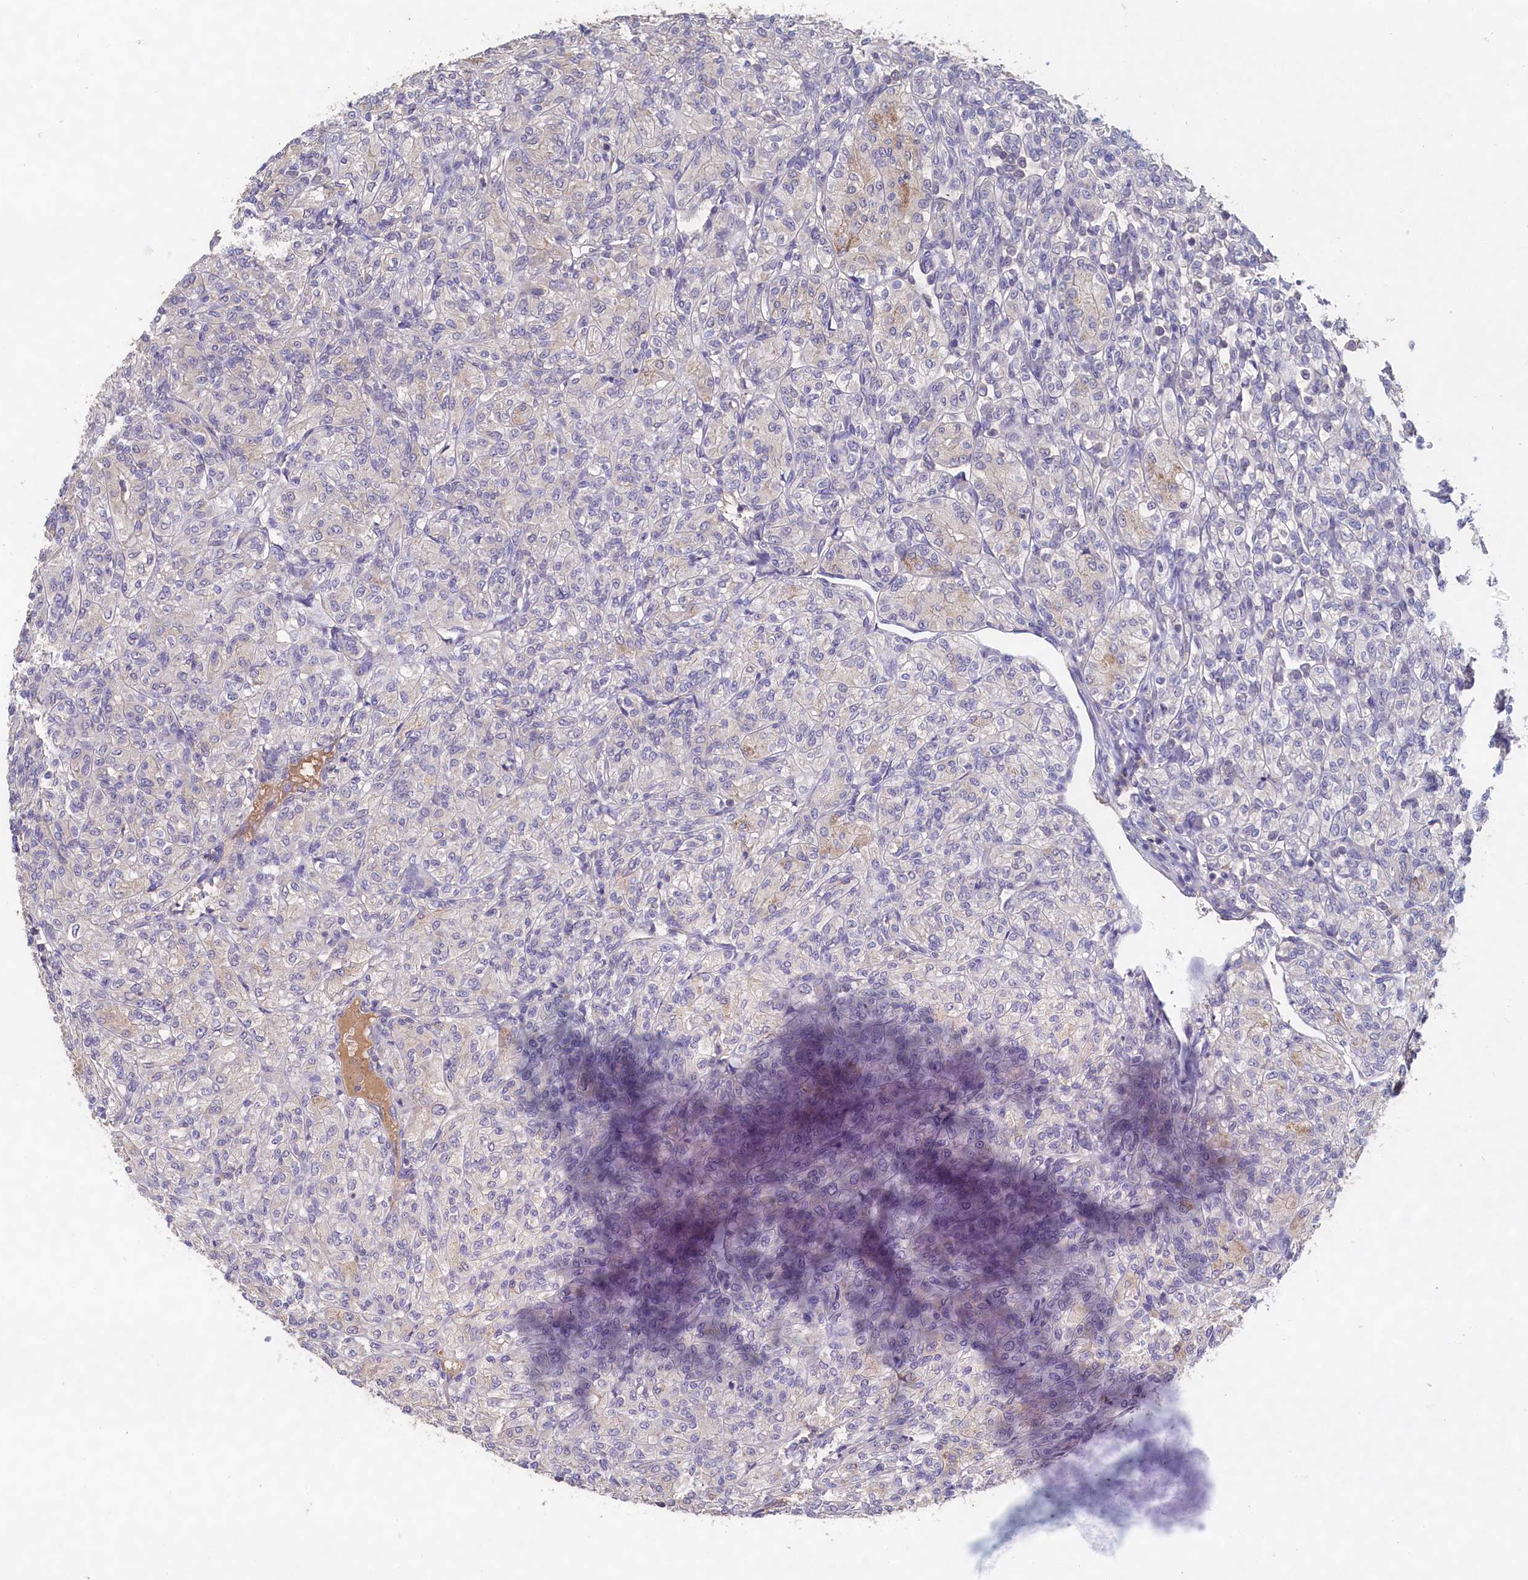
{"staining": {"intensity": "negative", "quantity": "none", "location": "none"}, "tissue": "renal cancer", "cell_type": "Tumor cells", "image_type": "cancer", "snomed": [{"axis": "morphology", "description": "Adenocarcinoma, NOS"}, {"axis": "topography", "description": "Kidney"}], "caption": "This is a histopathology image of IHC staining of renal cancer, which shows no expression in tumor cells.", "gene": "CELF5", "patient": {"sex": "male", "age": 77}}